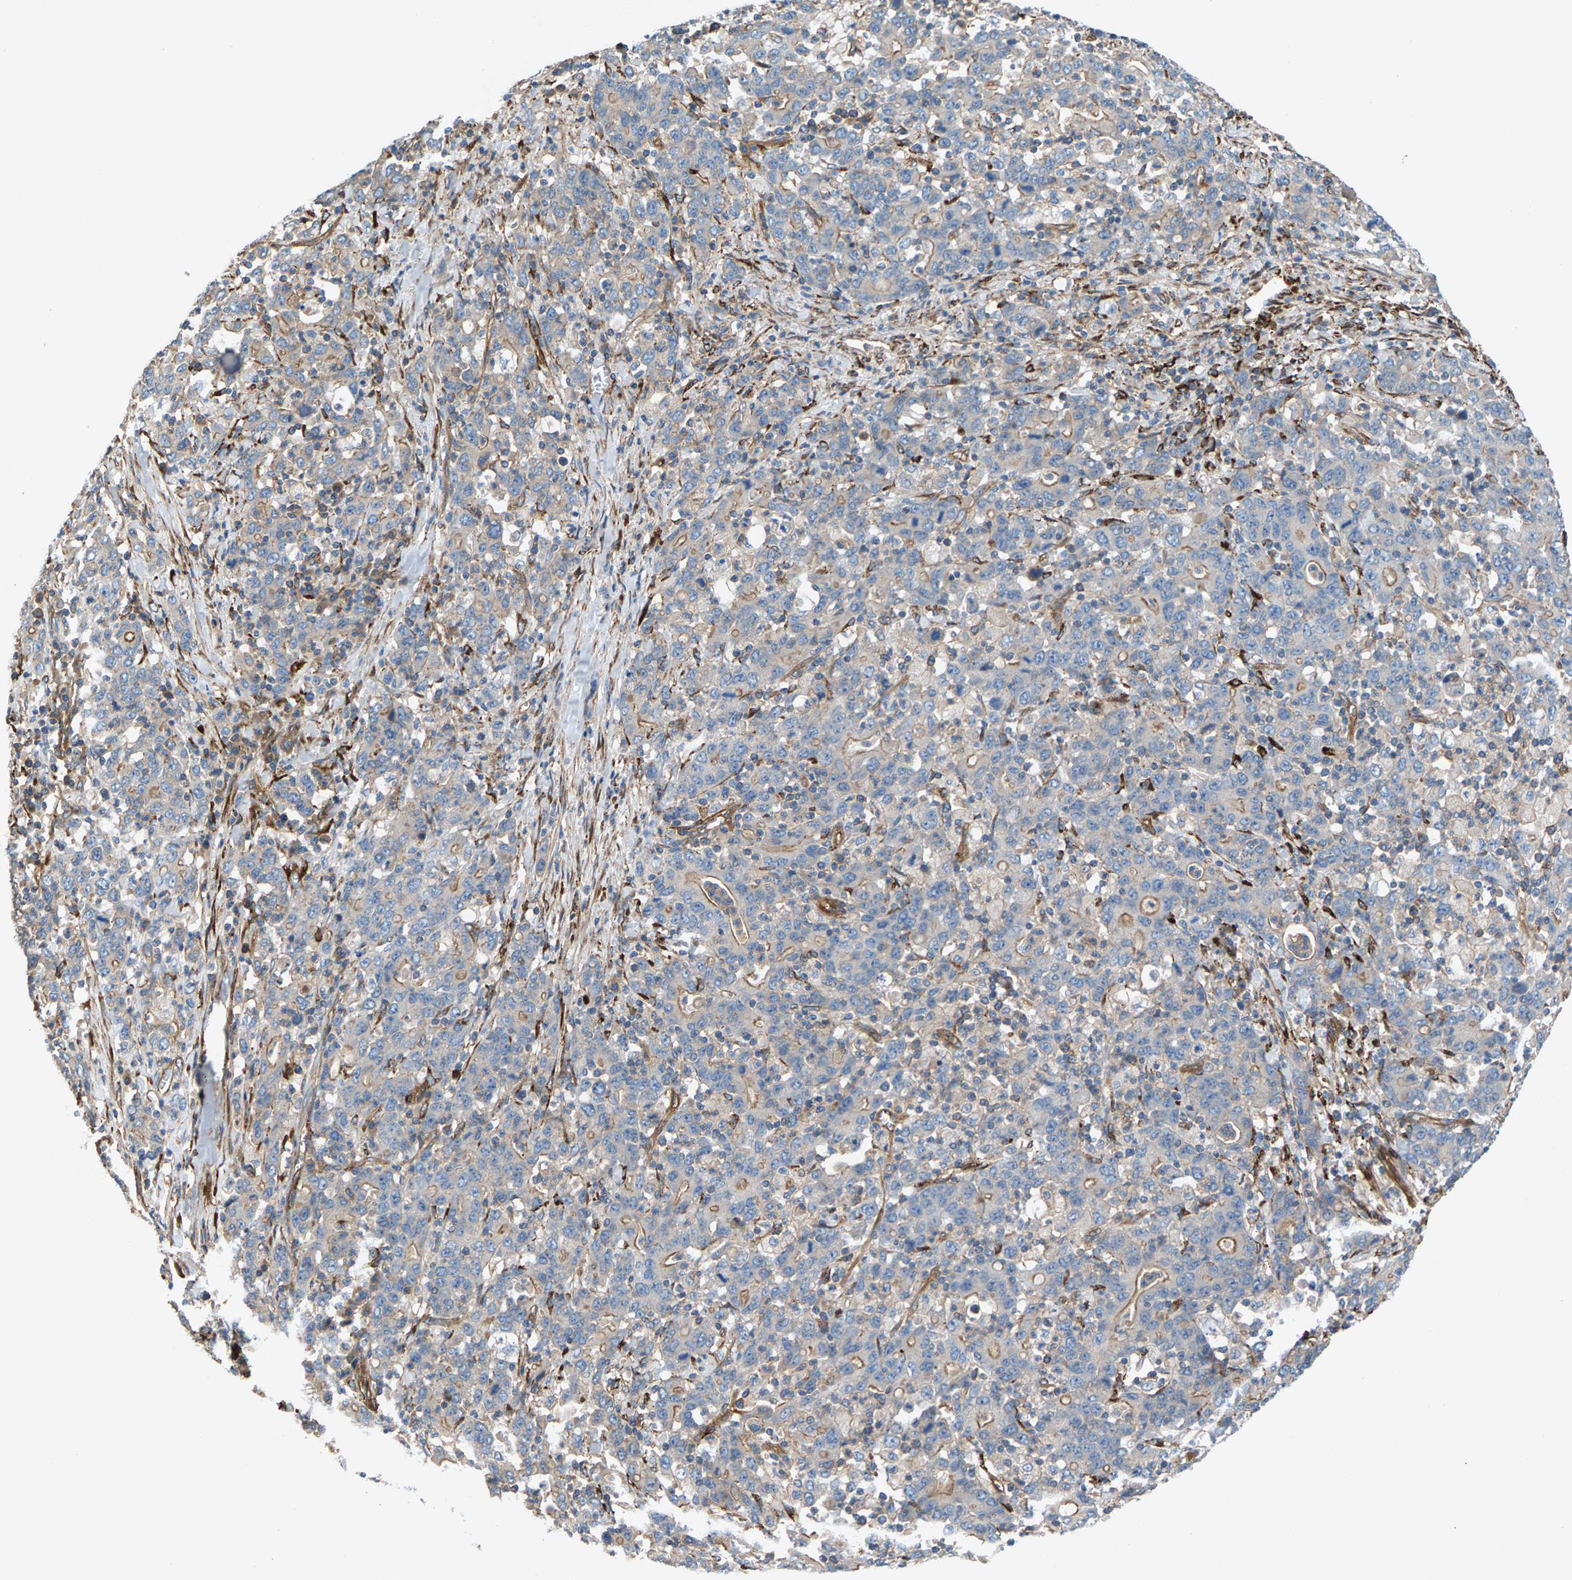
{"staining": {"intensity": "negative", "quantity": "none", "location": "none"}, "tissue": "stomach cancer", "cell_type": "Tumor cells", "image_type": "cancer", "snomed": [{"axis": "morphology", "description": "Adenocarcinoma, NOS"}, {"axis": "topography", "description": "Stomach, upper"}], "caption": "There is no significant positivity in tumor cells of stomach cancer (adenocarcinoma).", "gene": "PDCL", "patient": {"sex": "male", "age": 69}}